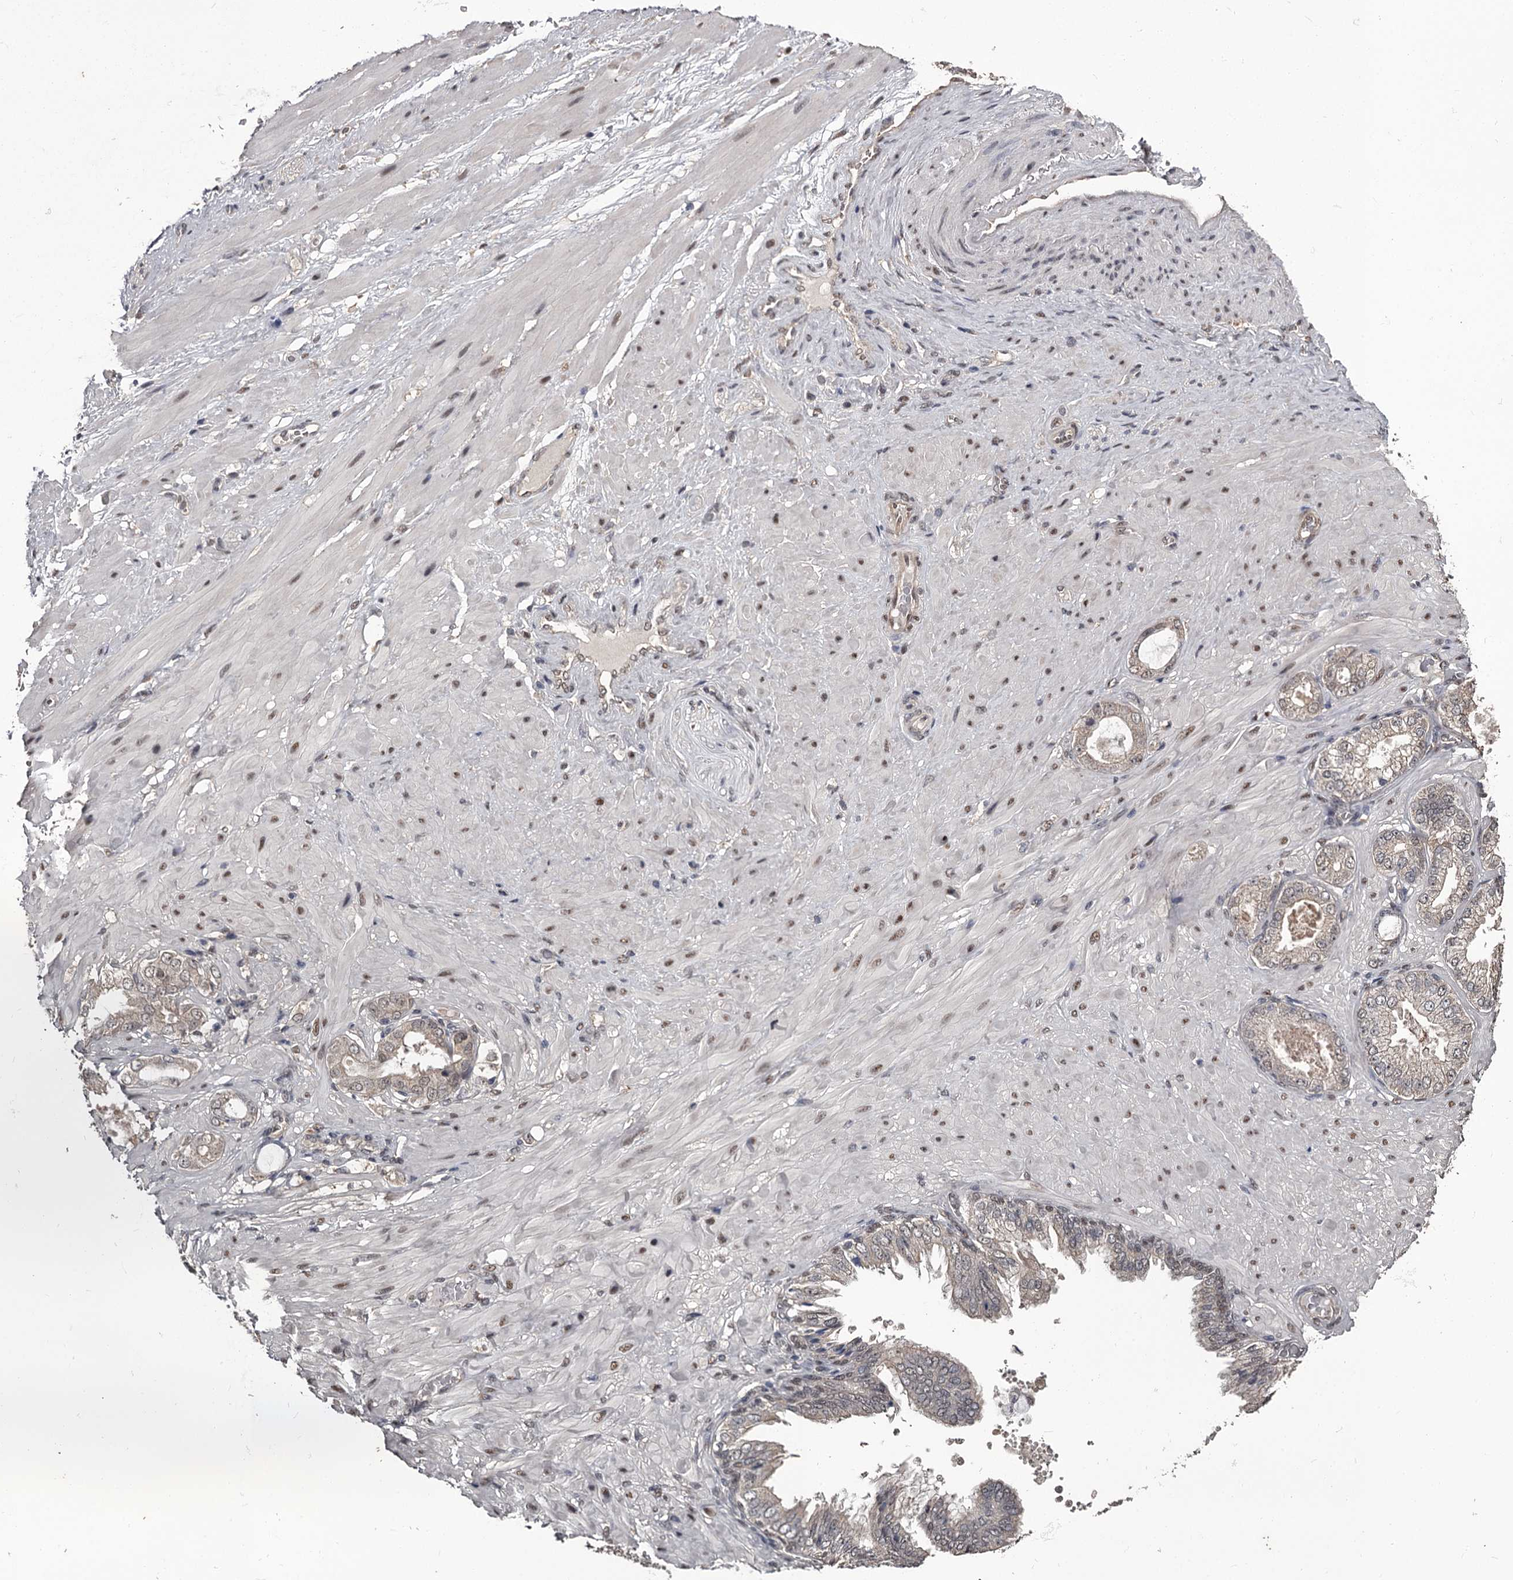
{"staining": {"intensity": "negative", "quantity": "none", "location": "none"}, "tissue": "adipose tissue", "cell_type": "Adipocytes", "image_type": "normal", "snomed": [{"axis": "morphology", "description": "Normal tissue, NOS"}, {"axis": "morphology", "description": "Adenocarcinoma, Low grade"}, {"axis": "topography", "description": "Prostate"}, {"axis": "topography", "description": "Peripheral nerve tissue"}], "caption": "Immunohistochemistry of benign adipose tissue reveals no staining in adipocytes.", "gene": "PRPF40B", "patient": {"sex": "male", "age": 63}}